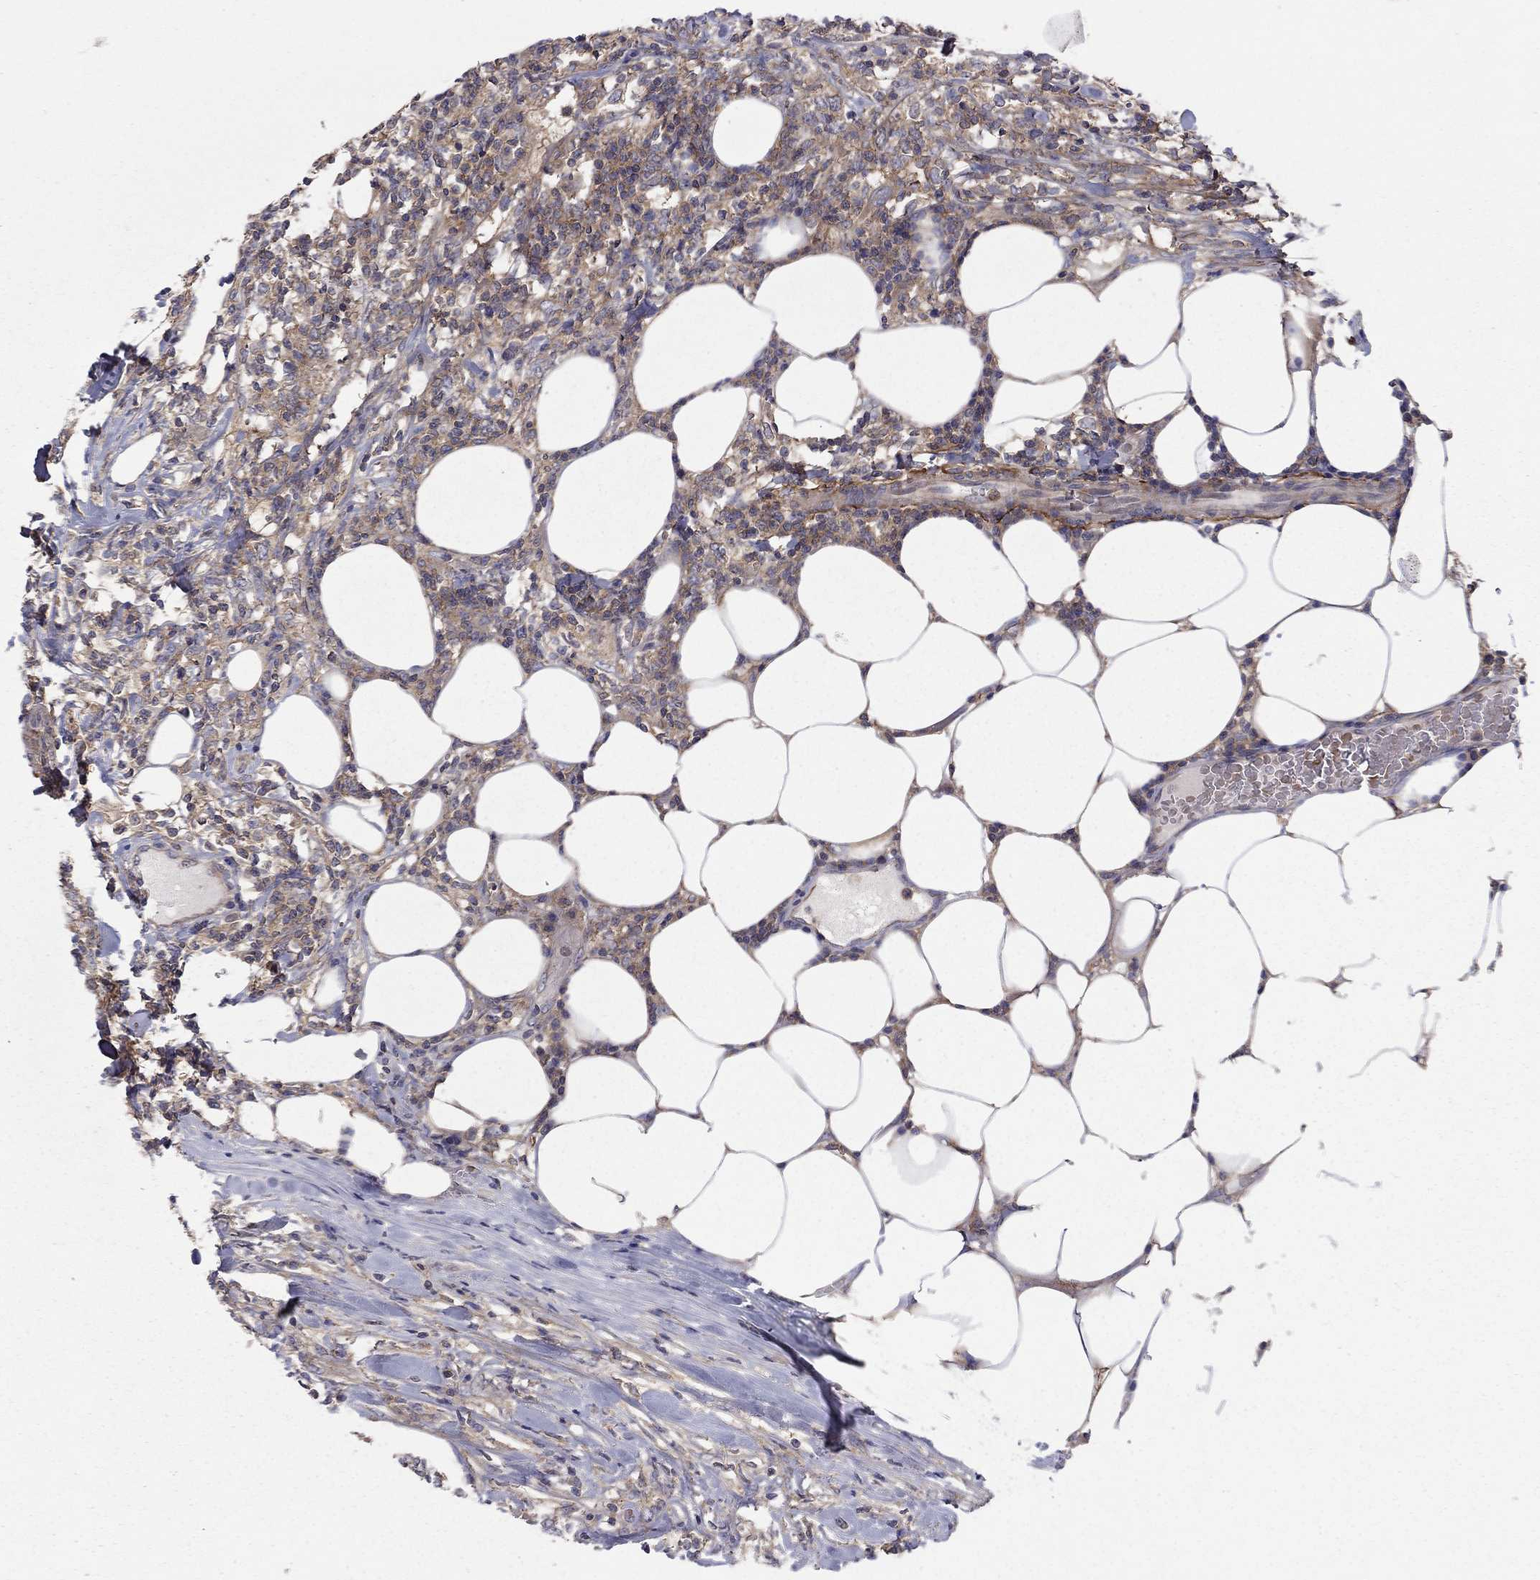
{"staining": {"intensity": "weak", "quantity": ">75%", "location": "cytoplasmic/membranous"}, "tissue": "lymphoma", "cell_type": "Tumor cells", "image_type": "cancer", "snomed": [{"axis": "morphology", "description": "Malignant lymphoma, non-Hodgkin's type, High grade"}, {"axis": "topography", "description": "Lymph node"}], "caption": "Weak cytoplasmic/membranous staining is seen in about >75% of tumor cells in lymphoma.", "gene": "RNF123", "patient": {"sex": "female", "age": 84}}